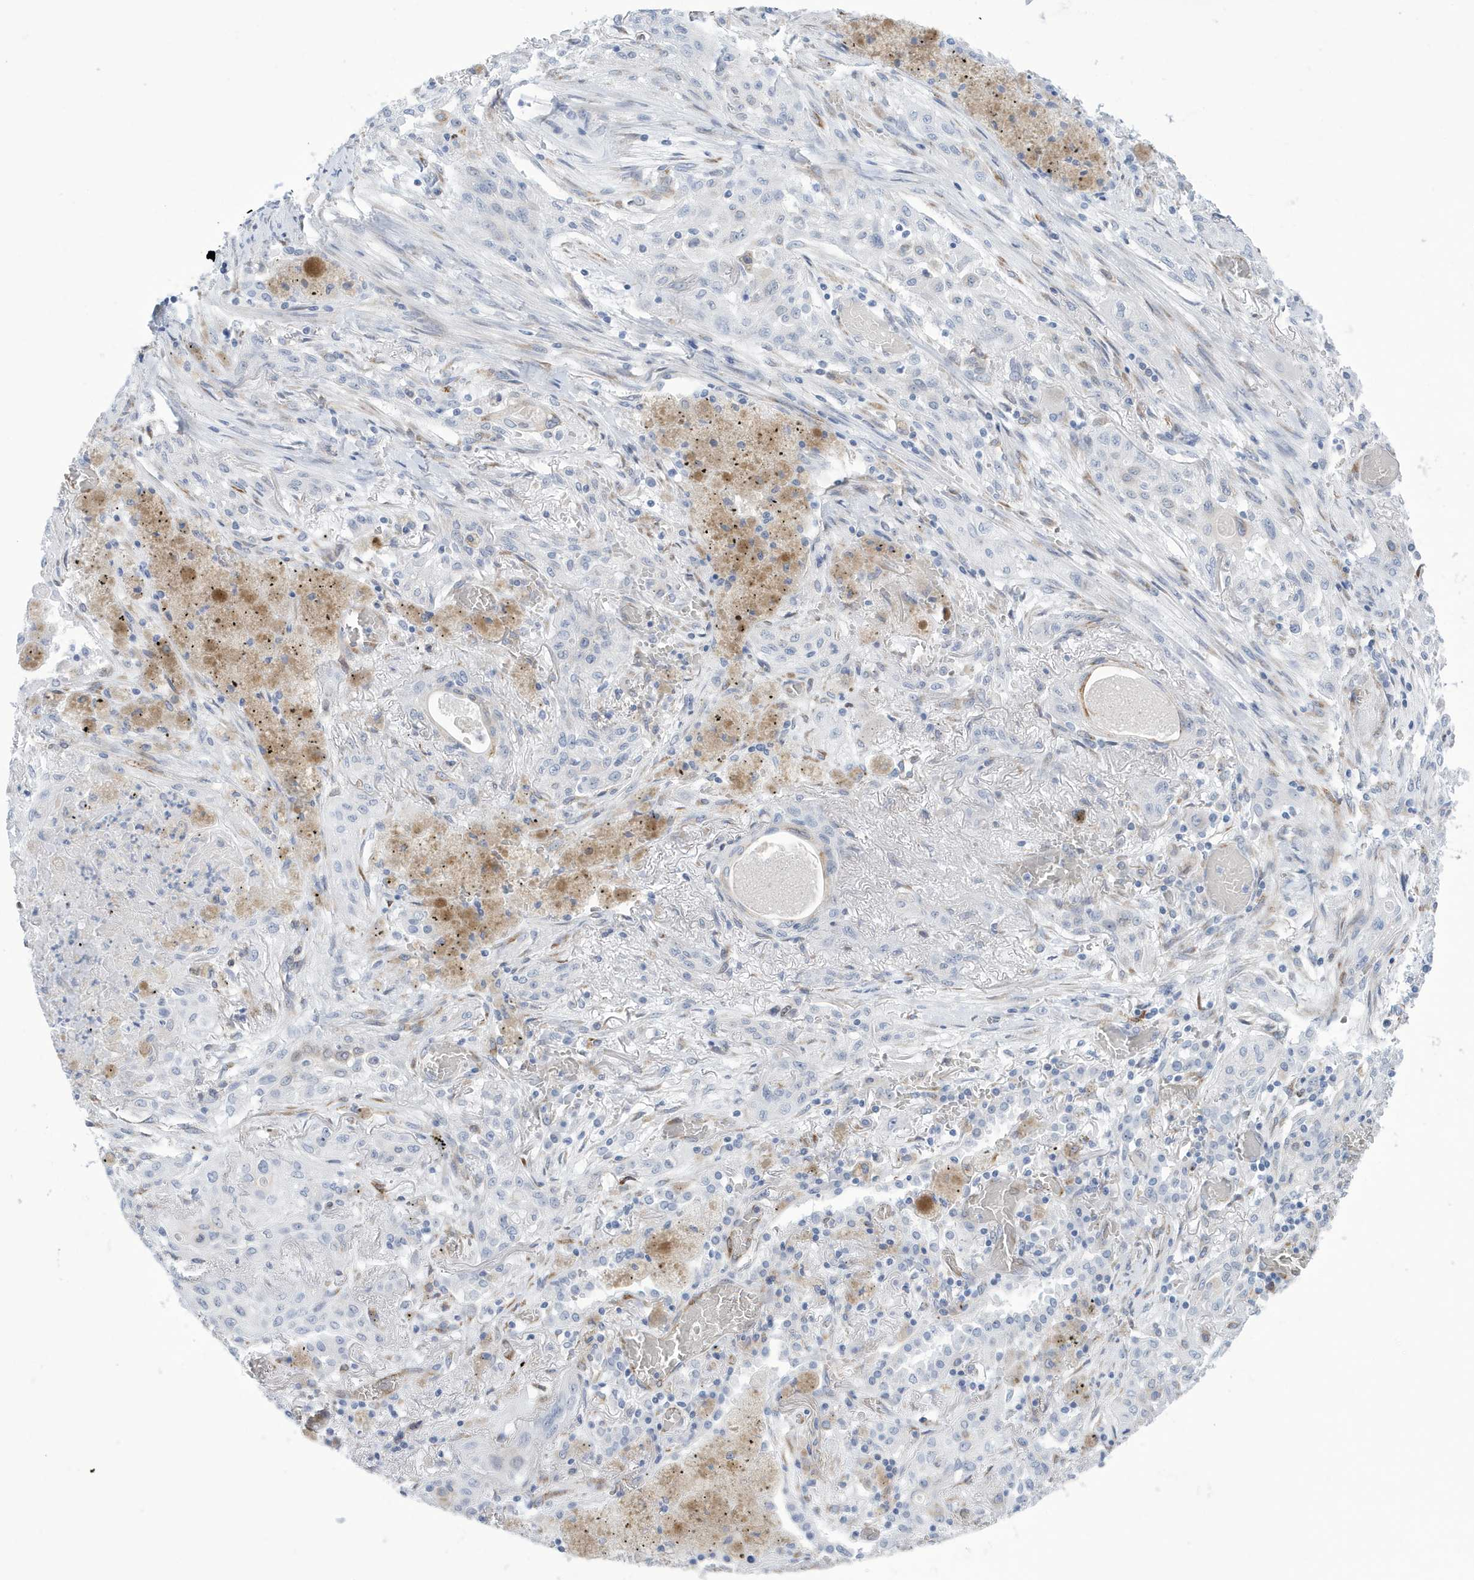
{"staining": {"intensity": "negative", "quantity": "none", "location": "none"}, "tissue": "lung cancer", "cell_type": "Tumor cells", "image_type": "cancer", "snomed": [{"axis": "morphology", "description": "Squamous cell carcinoma, NOS"}, {"axis": "topography", "description": "Lung"}], "caption": "High magnification brightfield microscopy of lung squamous cell carcinoma stained with DAB (brown) and counterstained with hematoxylin (blue): tumor cells show no significant staining. (Brightfield microscopy of DAB (3,3'-diaminobenzidine) immunohistochemistry at high magnification).", "gene": "SEMA3F", "patient": {"sex": "female", "age": 47}}